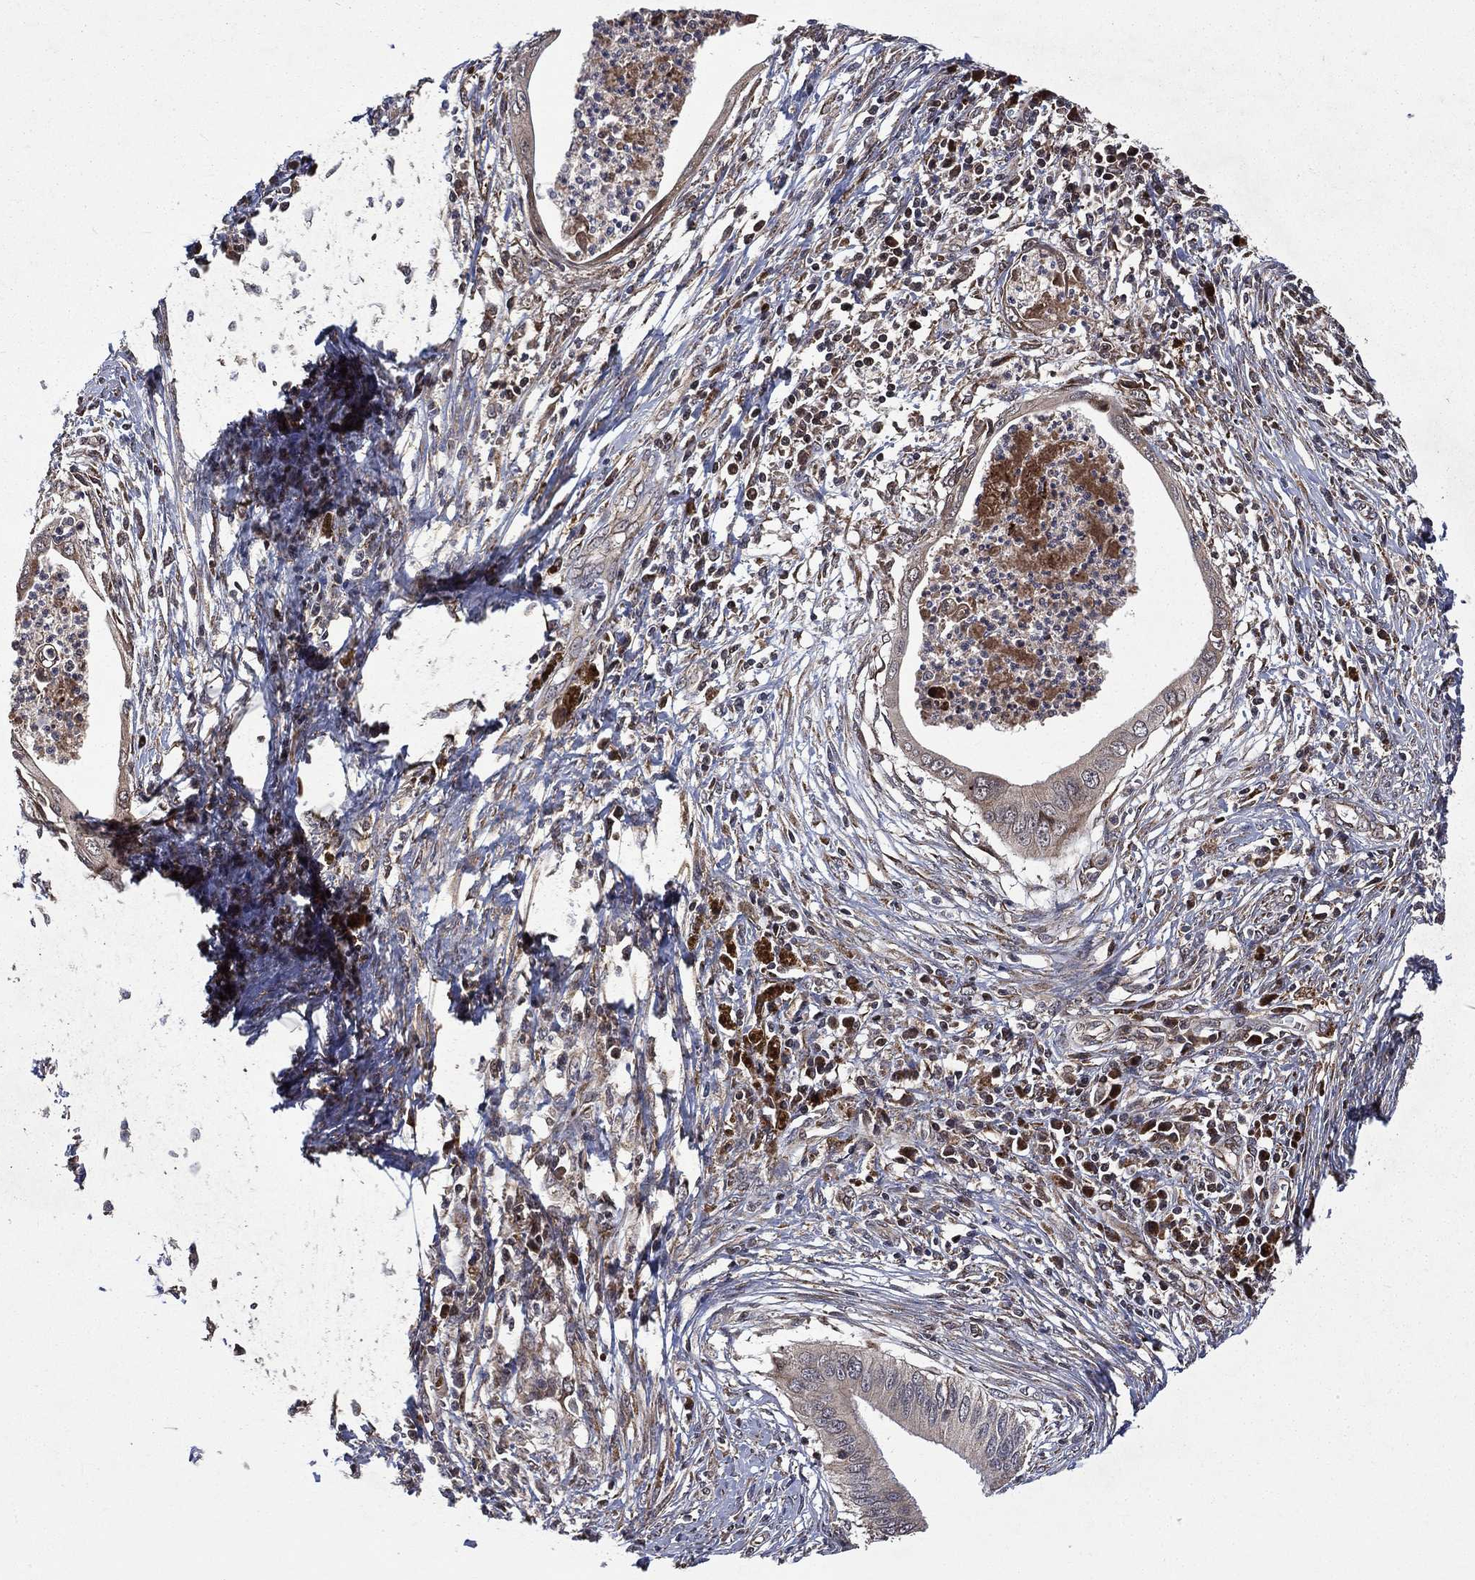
{"staining": {"intensity": "moderate", "quantity": "25%-75%", "location": "cytoplasmic/membranous"}, "tissue": "cervical cancer", "cell_type": "Tumor cells", "image_type": "cancer", "snomed": [{"axis": "morphology", "description": "Adenocarcinoma, NOS"}, {"axis": "topography", "description": "Cervix"}], "caption": "Protein staining displays moderate cytoplasmic/membranous positivity in approximately 25%-75% of tumor cells in cervical cancer.", "gene": "RAB11FIP4", "patient": {"sex": "female", "age": 42}}